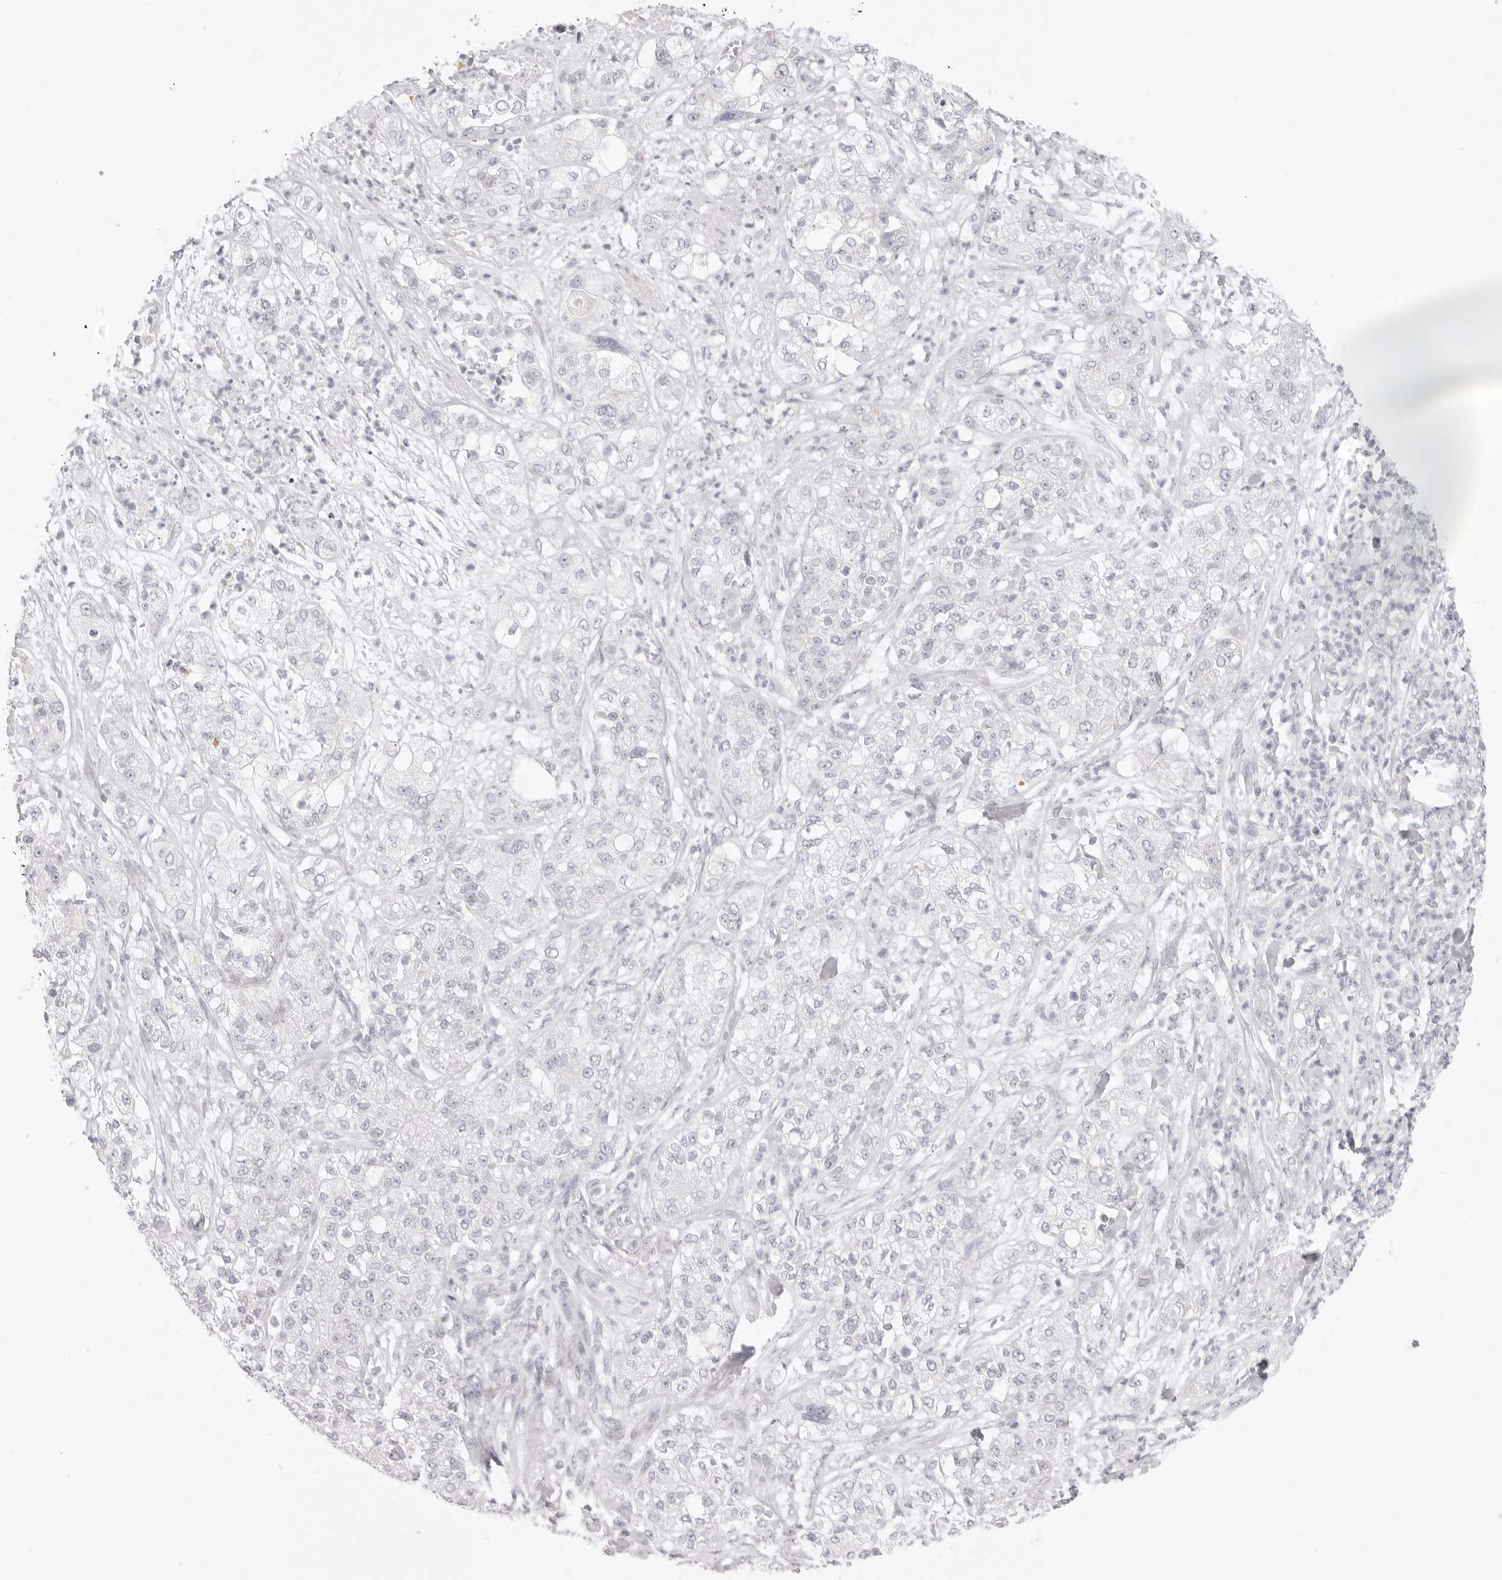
{"staining": {"intensity": "negative", "quantity": "none", "location": "none"}, "tissue": "pancreatic cancer", "cell_type": "Tumor cells", "image_type": "cancer", "snomed": [{"axis": "morphology", "description": "Adenocarcinoma, NOS"}, {"axis": "topography", "description": "Pancreas"}], "caption": "Tumor cells show no significant protein staining in pancreatic adenocarcinoma.", "gene": "RXFP1", "patient": {"sex": "female", "age": 78}}